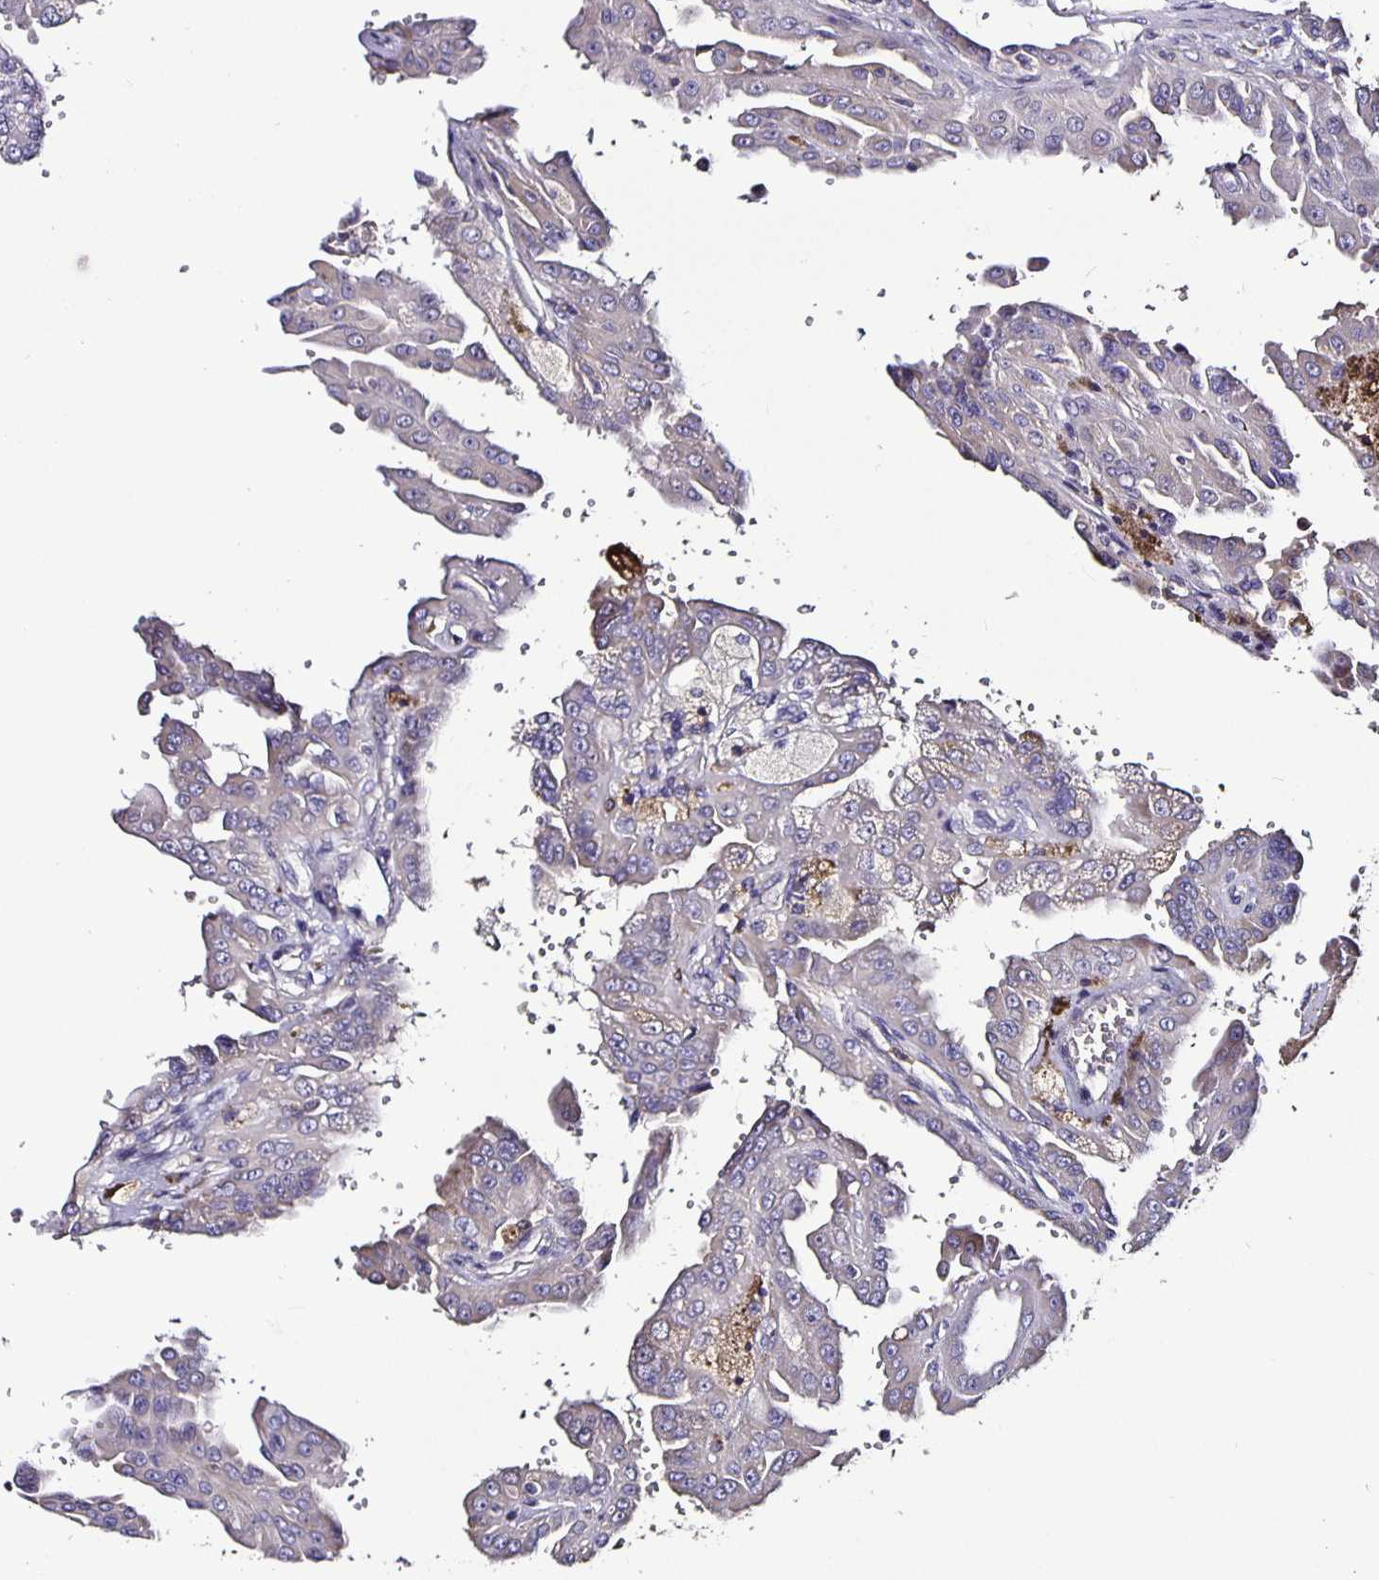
{"staining": {"intensity": "negative", "quantity": "none", "location": "none"}, "tissue": "renal cancer", "cell_type": "Tumor cells", "image_type": "cancer", "snomed": [{"axis": "morphology", "description": "Adenocarcinoma, NOS"}, {"axis": "topography", "description": "Kidney"}], "caption": "Immunohistochemistry (IHC) of human renal cancer reveals no staining in tumor cells. (DAB immunohistochemistry visualized using brightfield microscopy, high magnification).", "gene": "FCER1A", "patient": {"sex": "male", "age": 58}}